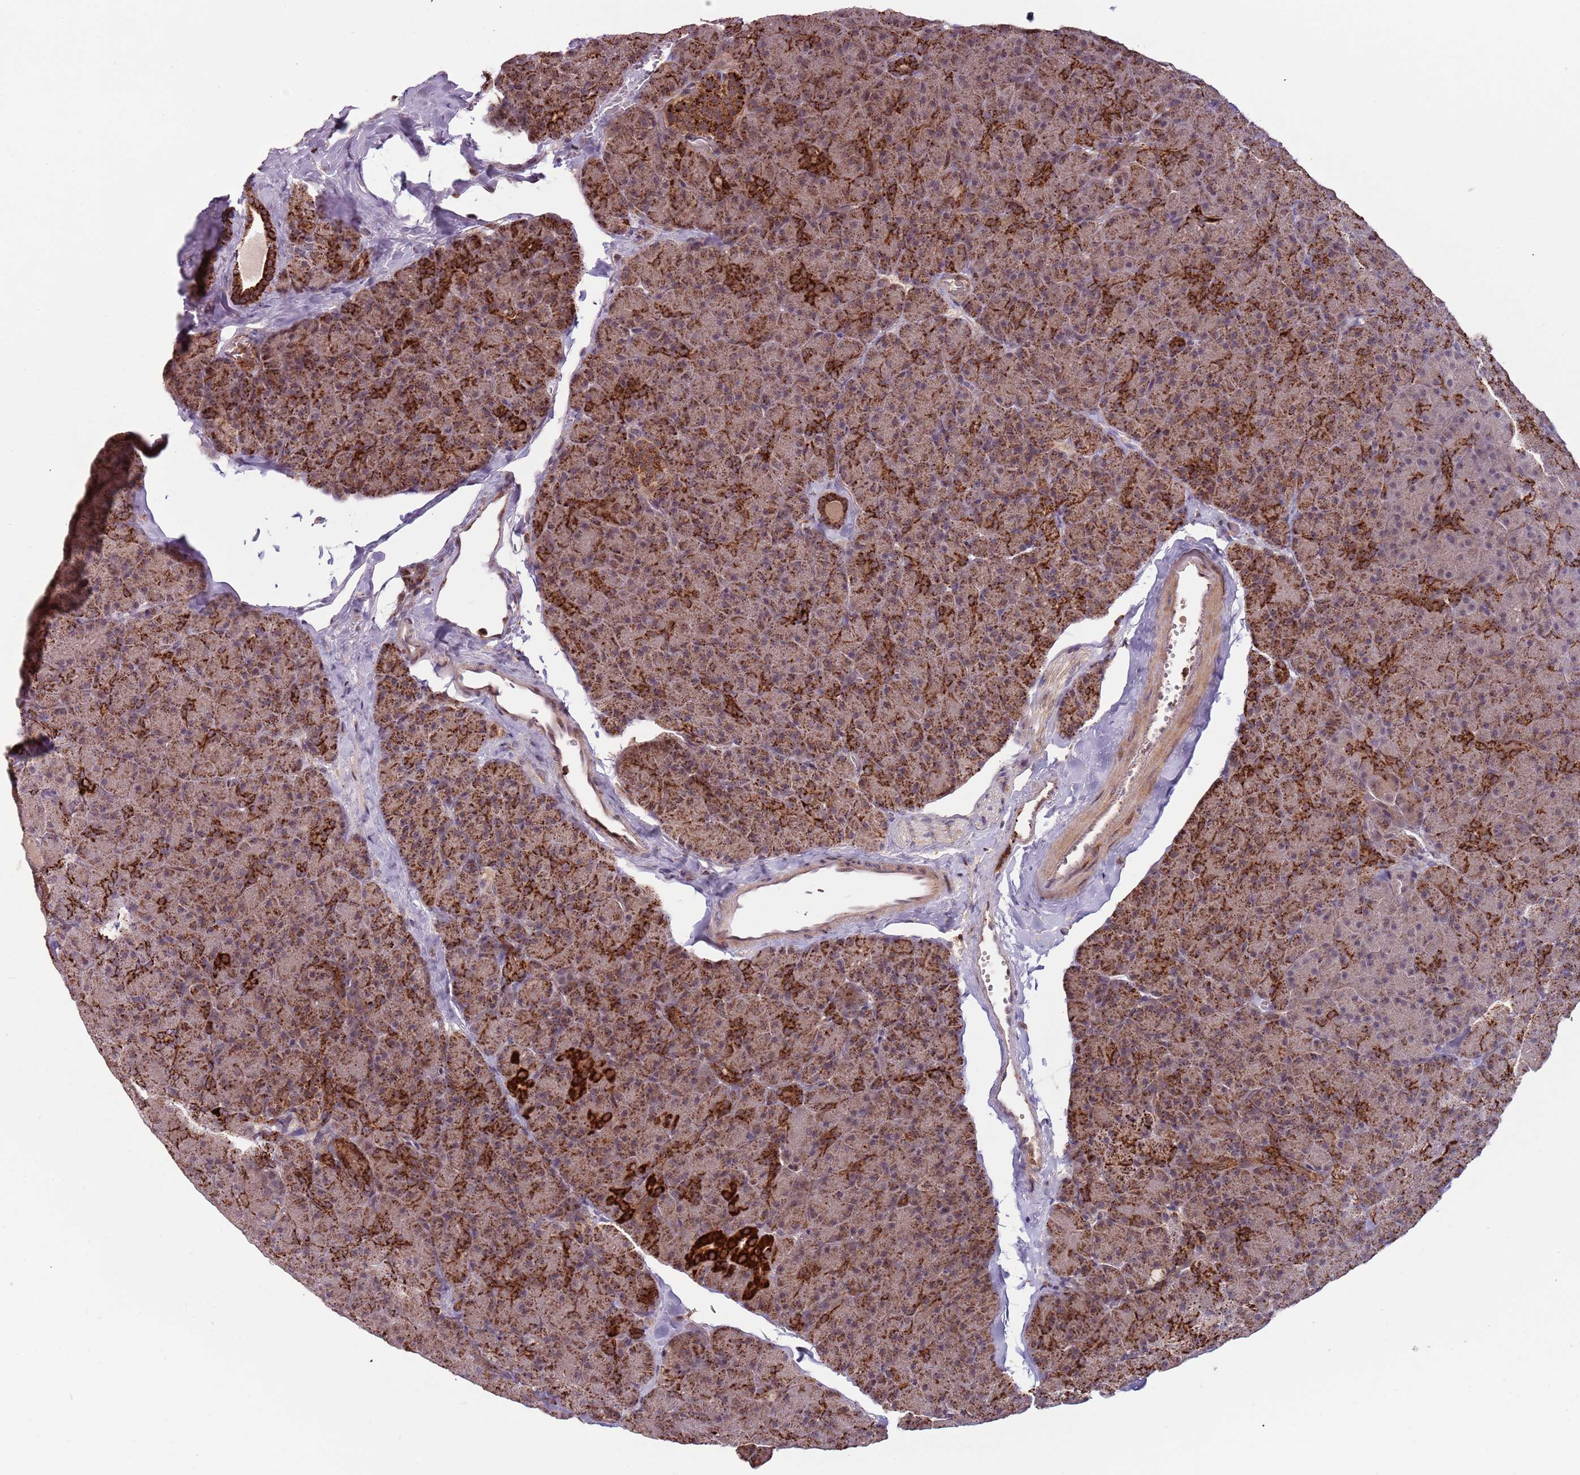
{"staining": {"intensity": "strong", "quantity": "25%-75%", "location": "cytoplasmic/membranous,nuclear"}, "tissue": "pancreas", "cell_type": "Exocrine glandular cells", "image_type": "normal", "snomed": [{"axis": "morphology", "description": "Normal tissue, NOS"}, {"axis": "topography", "description": "Pancreas"}], "caption": "Protein analysis of unremarkable pancreas demonstrates strong cytoplasmic/membranous,nuclear staining in approximately 25%-75% of exocrine glandular cells.", "gene": "ULK3", "patient": {"sex": "male", "age": 36}}